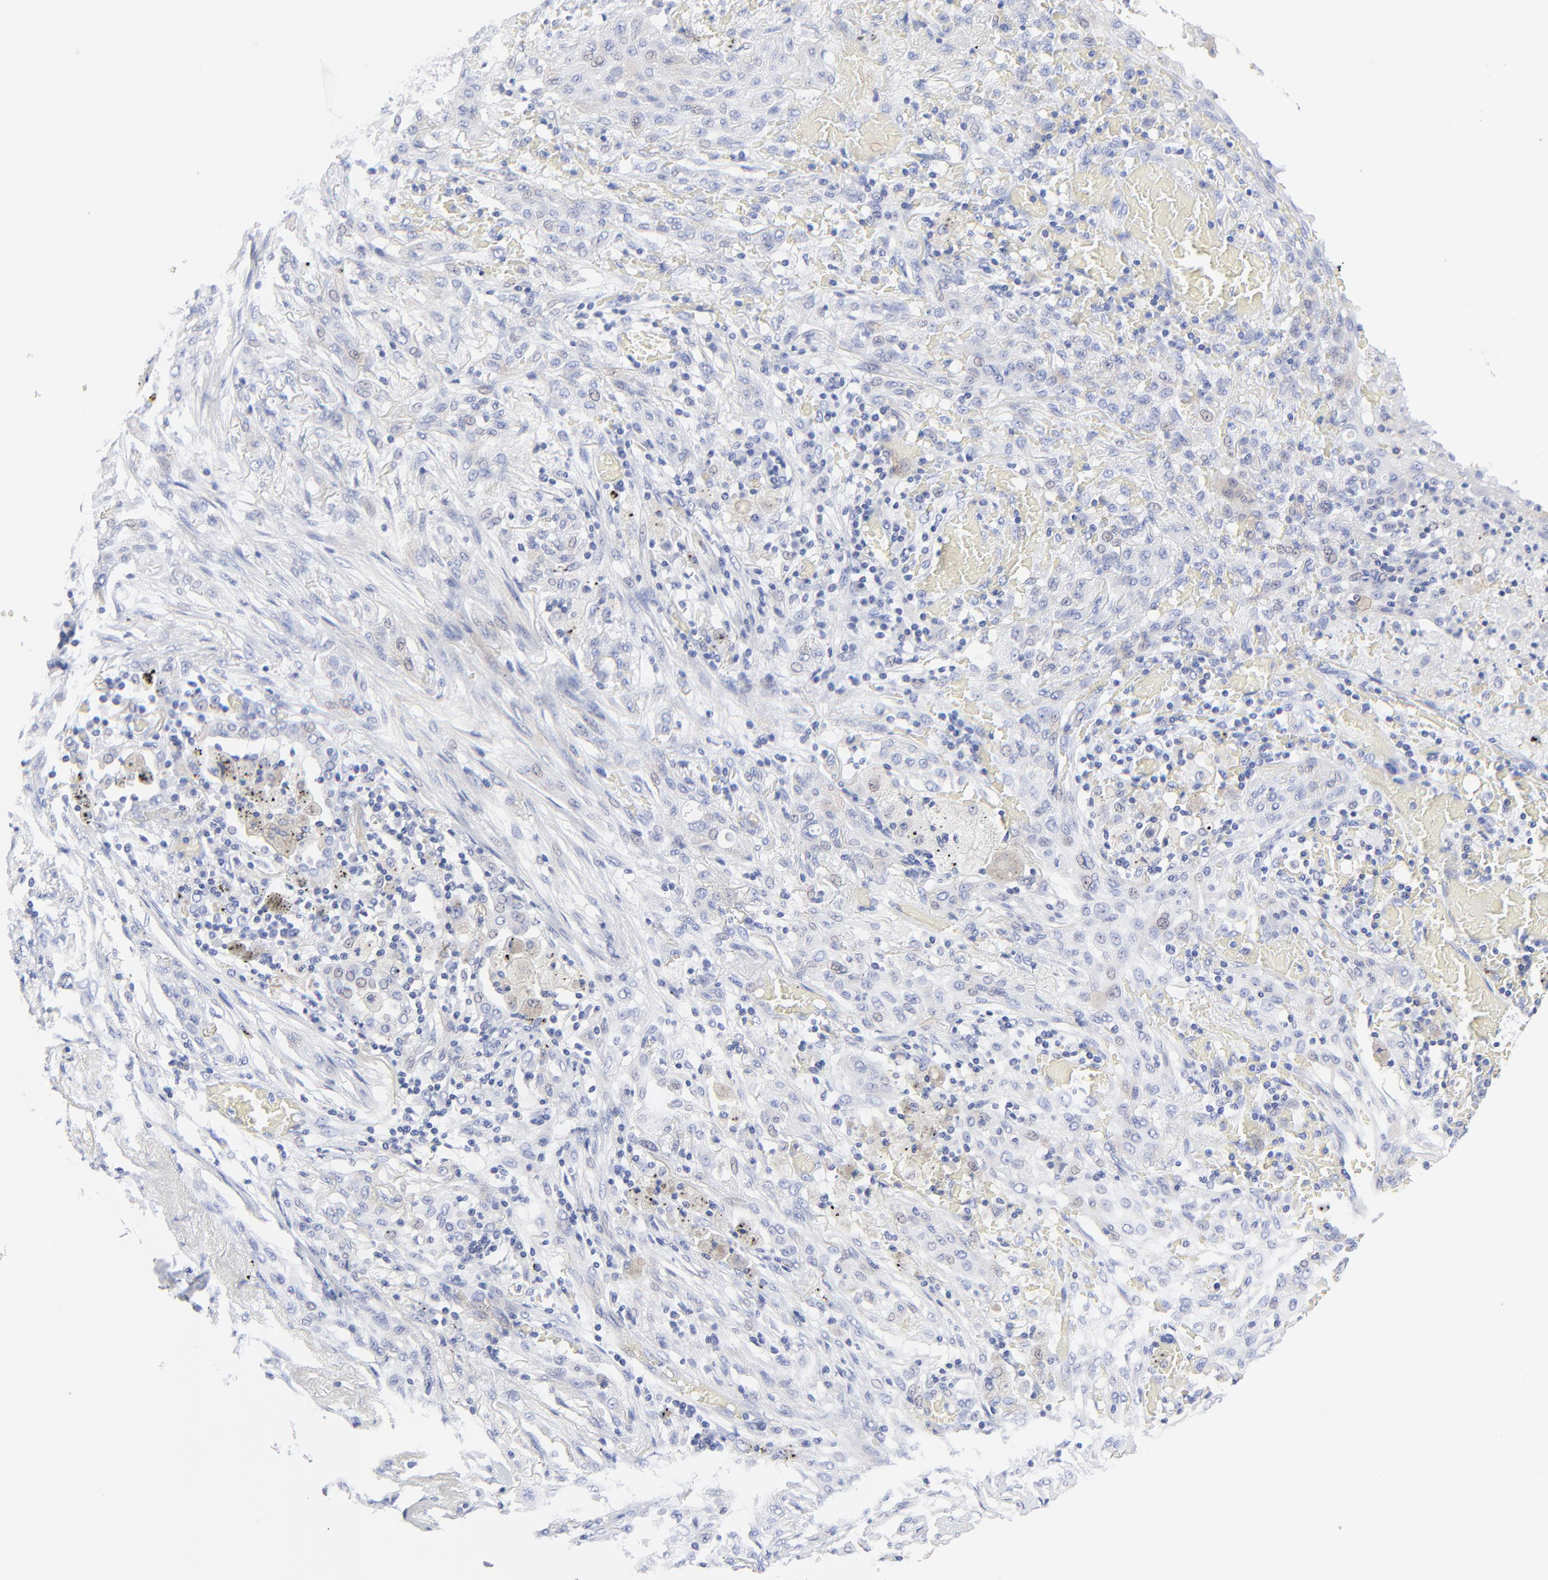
{"staining": {"intensity": "negative", "quantity": "none", "location": "none"}, "tissue": "lung cancer", "cell_type": "Tumor cells", "image_type": "cancer", "snomed": [{"axis": "morphology", "description": "Squamous cell carcinoma, NOS"}, {"axis": "topography", "description": "Lung"}], "caption": "DAB immunohistochemical staining of human lung cancer shows no significant expression in tumor cells. (DAB IHC, high magnification).", "gene": "PSD3", "patient": {"sex": "female", "age": 47}}